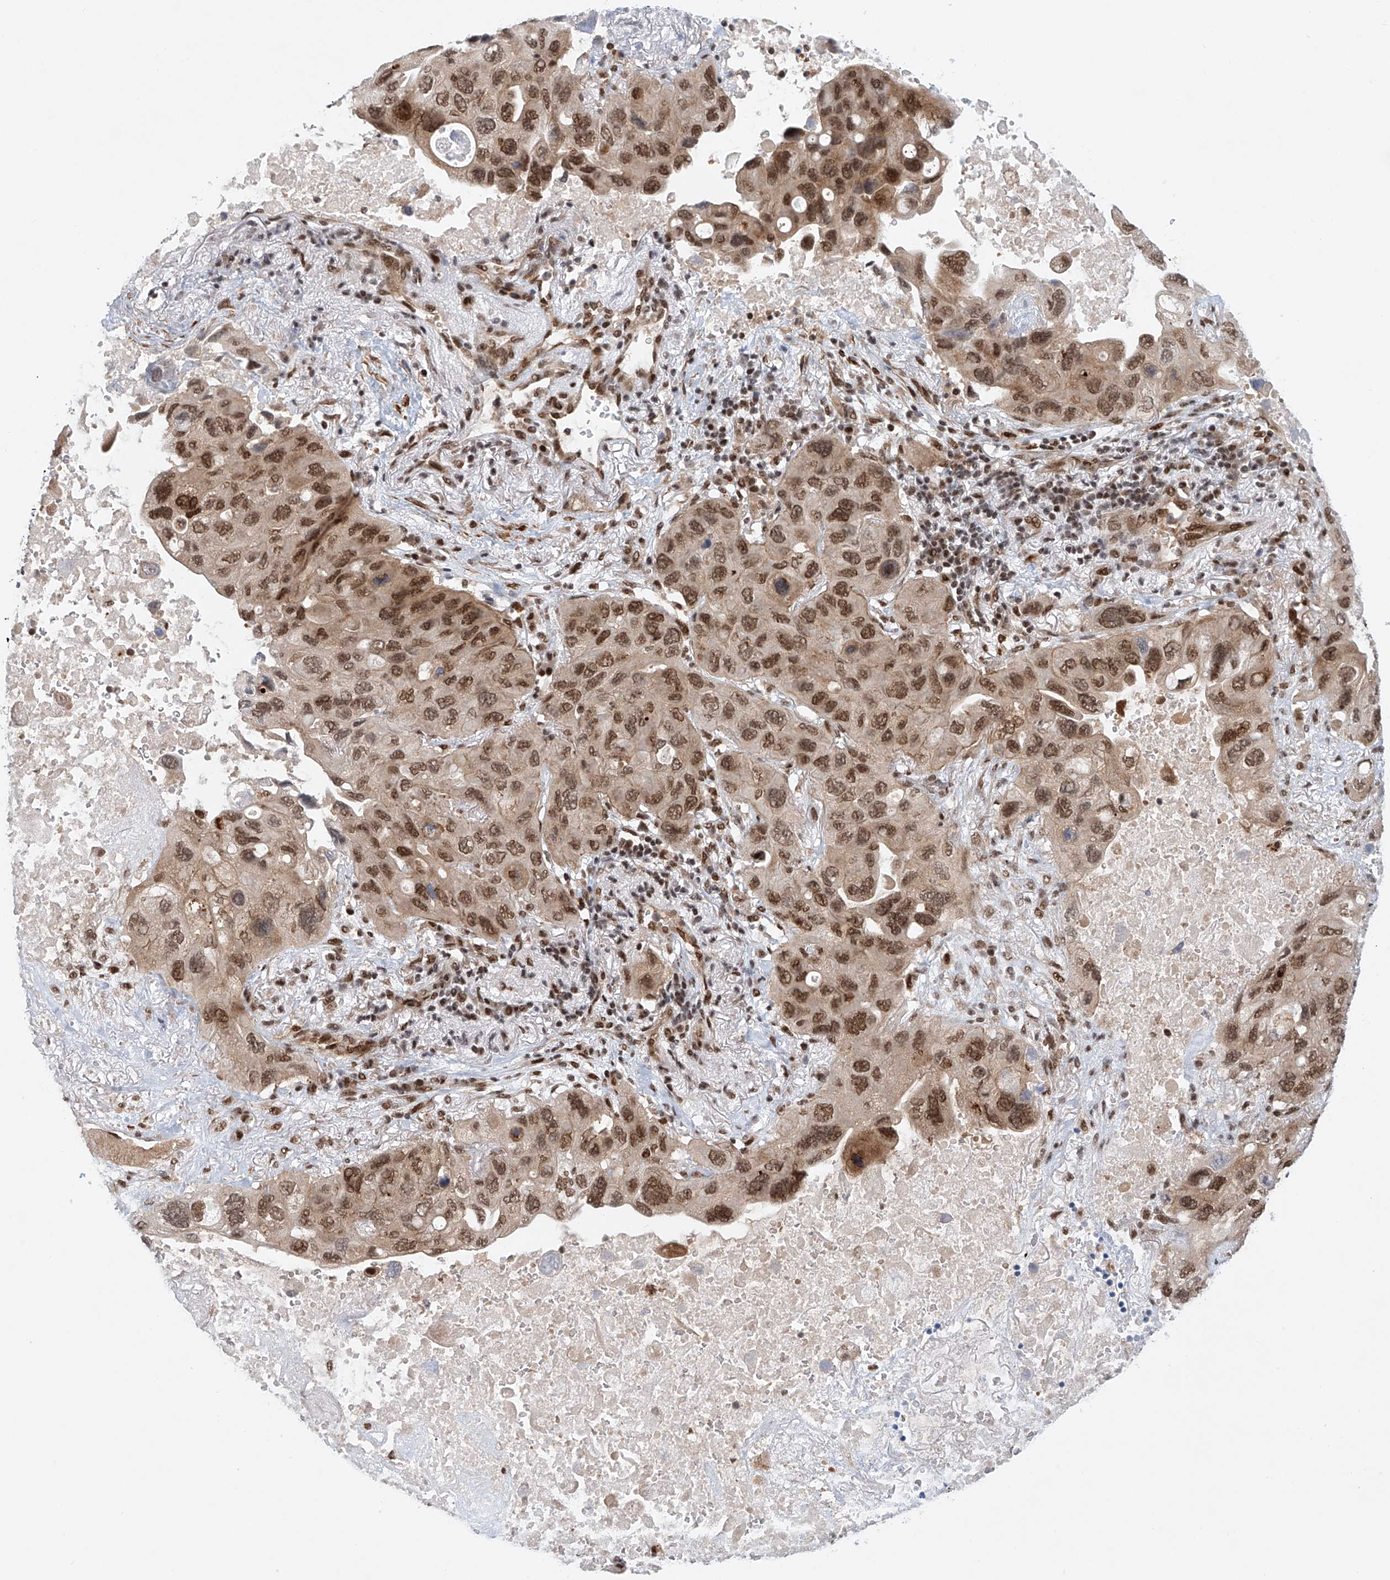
{"staining": {"intensity": "moderate", "quantity": ">75%", "location": "cytoplasmic/membranous,nuclear"}, "tissue": "lung cancer", "cell_type": "Tumor cells", "image_type": "cancer", "snomed": [{"axis": "morphology", "description": "Squamous cell carcinoma, NOS"}, {"axis": "topography", "description": "Lung"}], "caption": "The image shows a brown stain indicating the presence of a protein in the cytoplasmic/membranous and nuclear of tumor cells in lung cancer.", "gene": "ZNF470", "patient": {"sex": "female", "age": 73}}